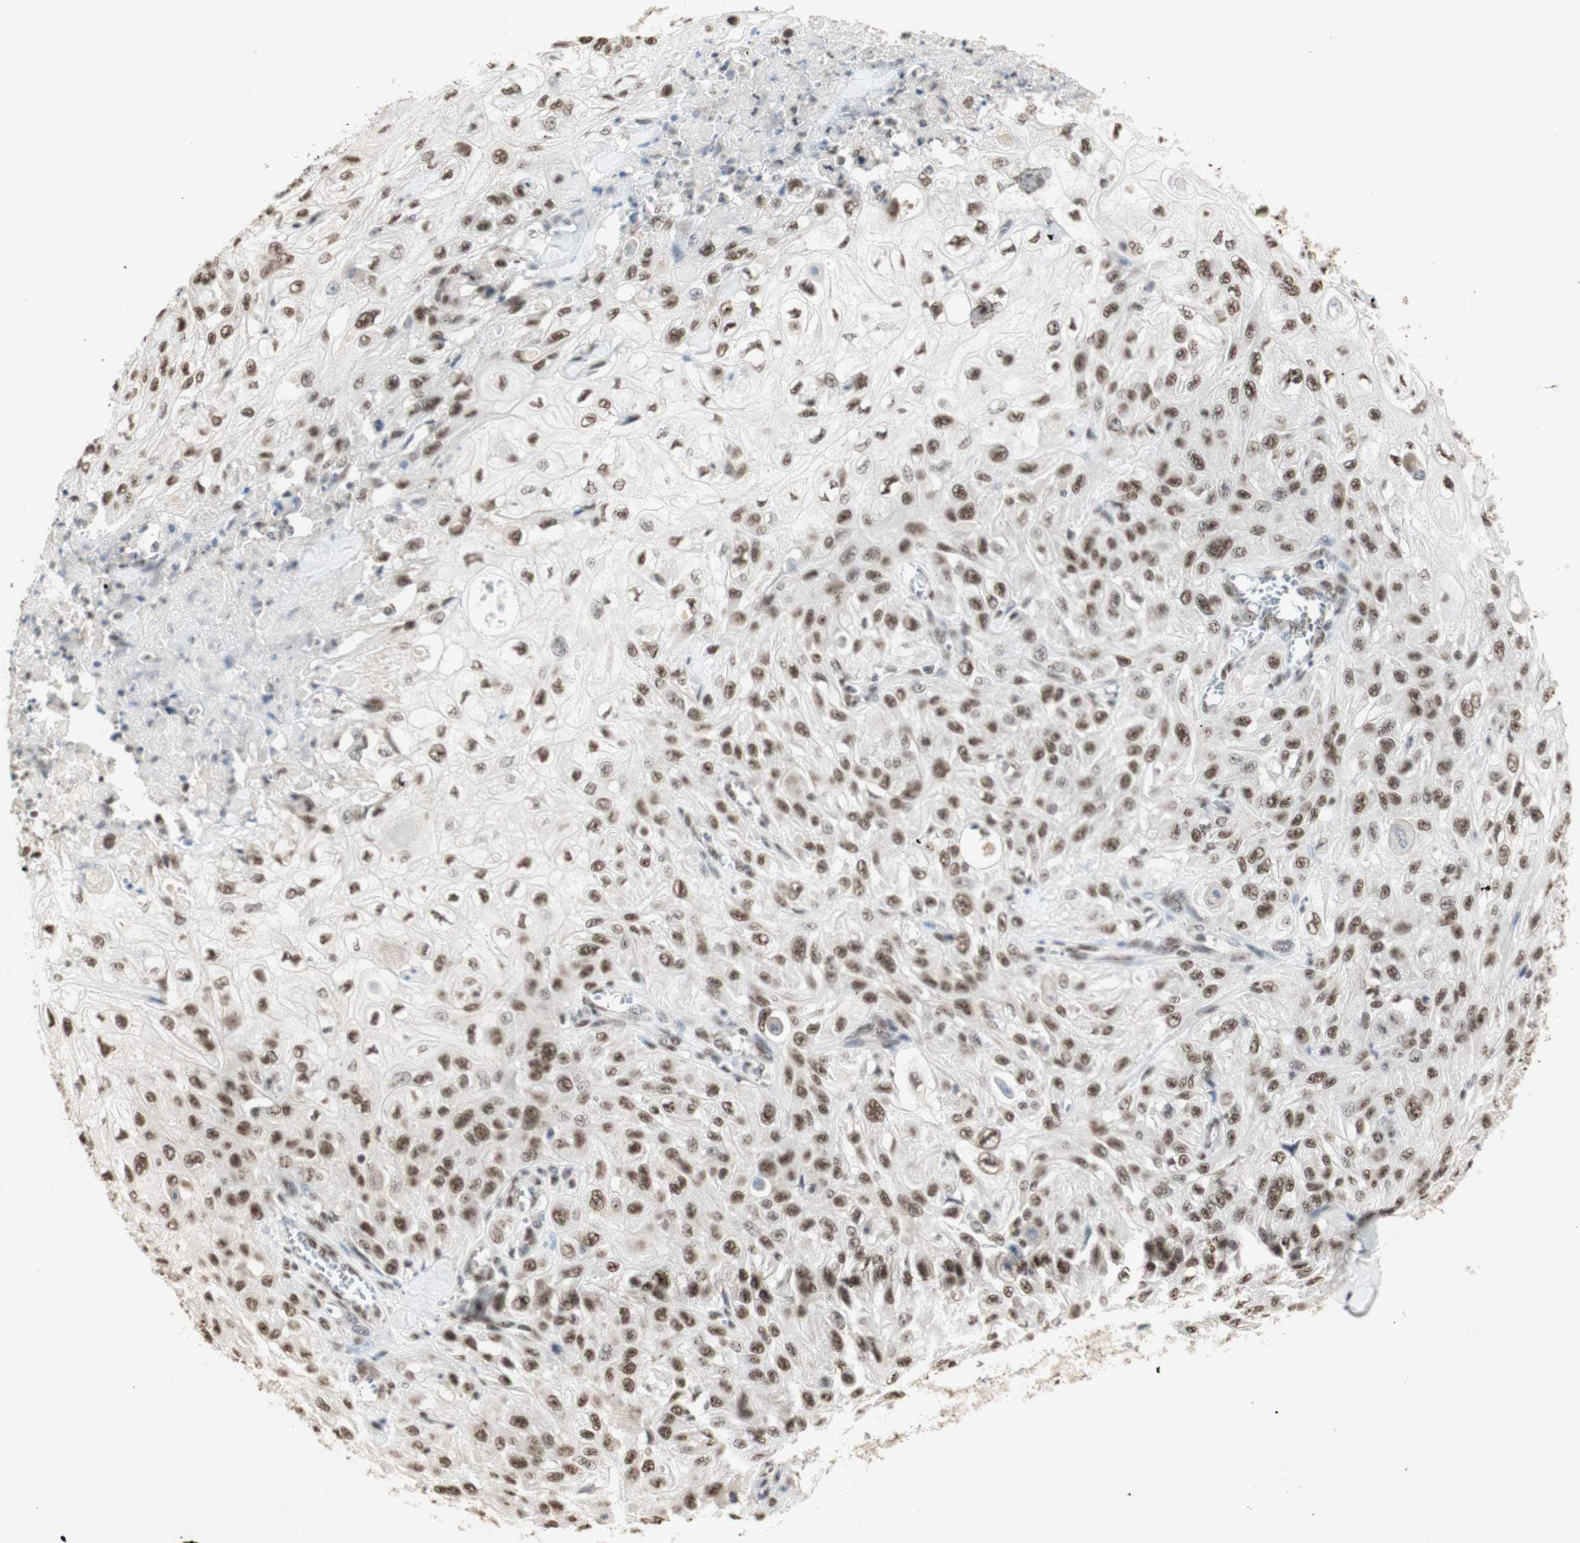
{"staining": {"intensity": "moderate", "quantity": ">75%", "location": "nuclear"}, "tissue": "skin cancer", "cell_type": "Tumor cells", "image_type": "cancer", "snomed": [{"axis": "morphology", "description": "Squamous cell carcinoma, NOS"}, {"axis": "morphology", "description": "Squamous cell carcinoma, metastatic, NOS"}, {"axis": "topography", "description": "Skin"}, {"axis": "topography", "description": "Lymph node"}], "caption": "Immunohistochemical staining of human skin cancer demonstrates moderate nuclear protein expression in about >75% of tumor cells.", "gene": "SNRPB", "patient": {"sex": "male", "age": 75}}